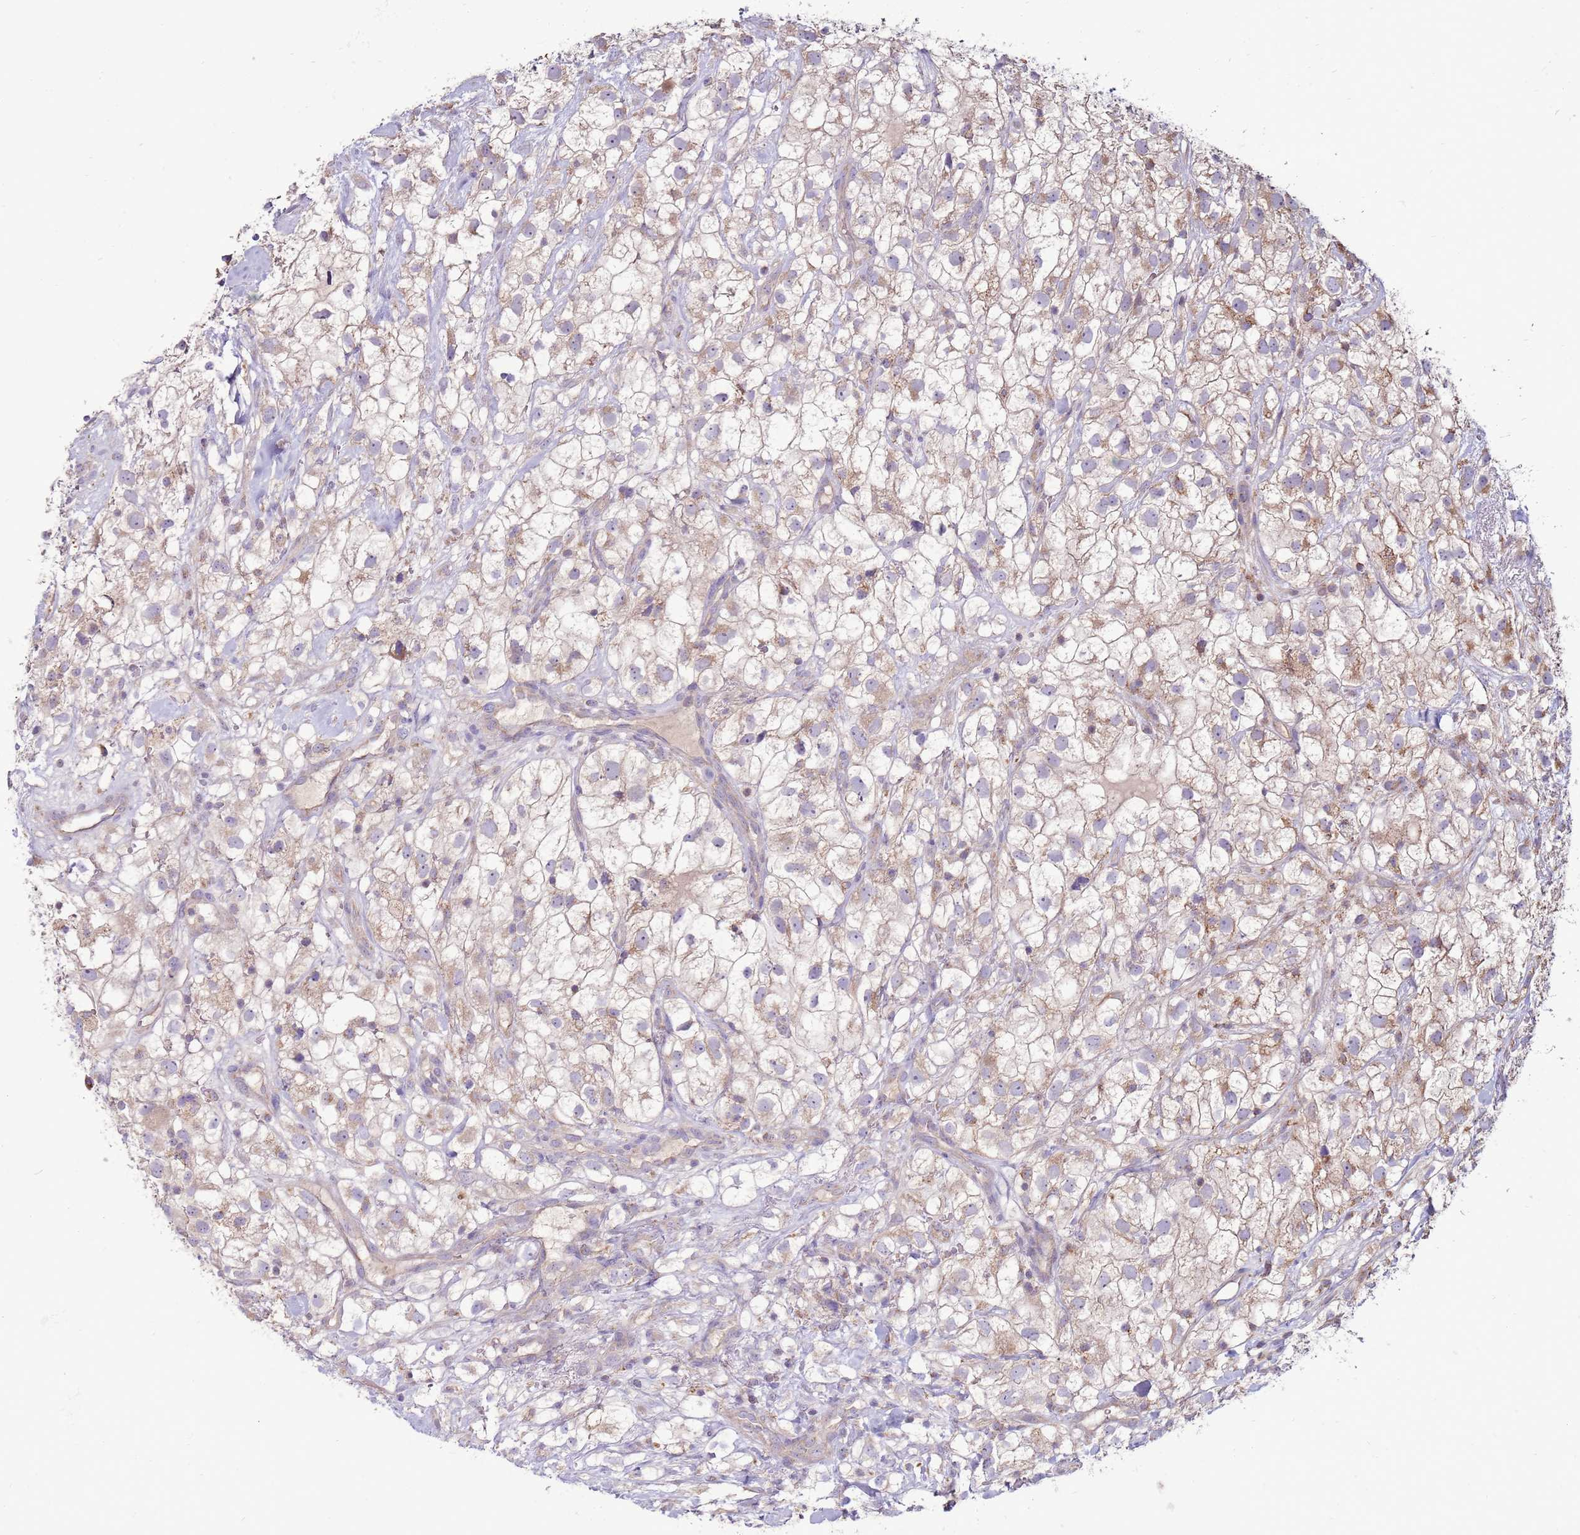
{"staining": {"intensity": "weak", "quantity": "<25%", "location": "cytoplasmic/membranous"}, "tissue": "renal cancer", "cell_type": "Tumor cells", "image_type": "cancer", "snomed": [{"axis": "morphology", "description": "Adenocarcinoma, NOS"}, {"axis": "topography", "description": "Kidney"}], "caption": "DAB immunohistochemical staining of human renal adenocarcinoma displays no significant staining in tumor cells.", "gene": "TRAPPC4", "patient": {"sex": "male", "age": 59}}